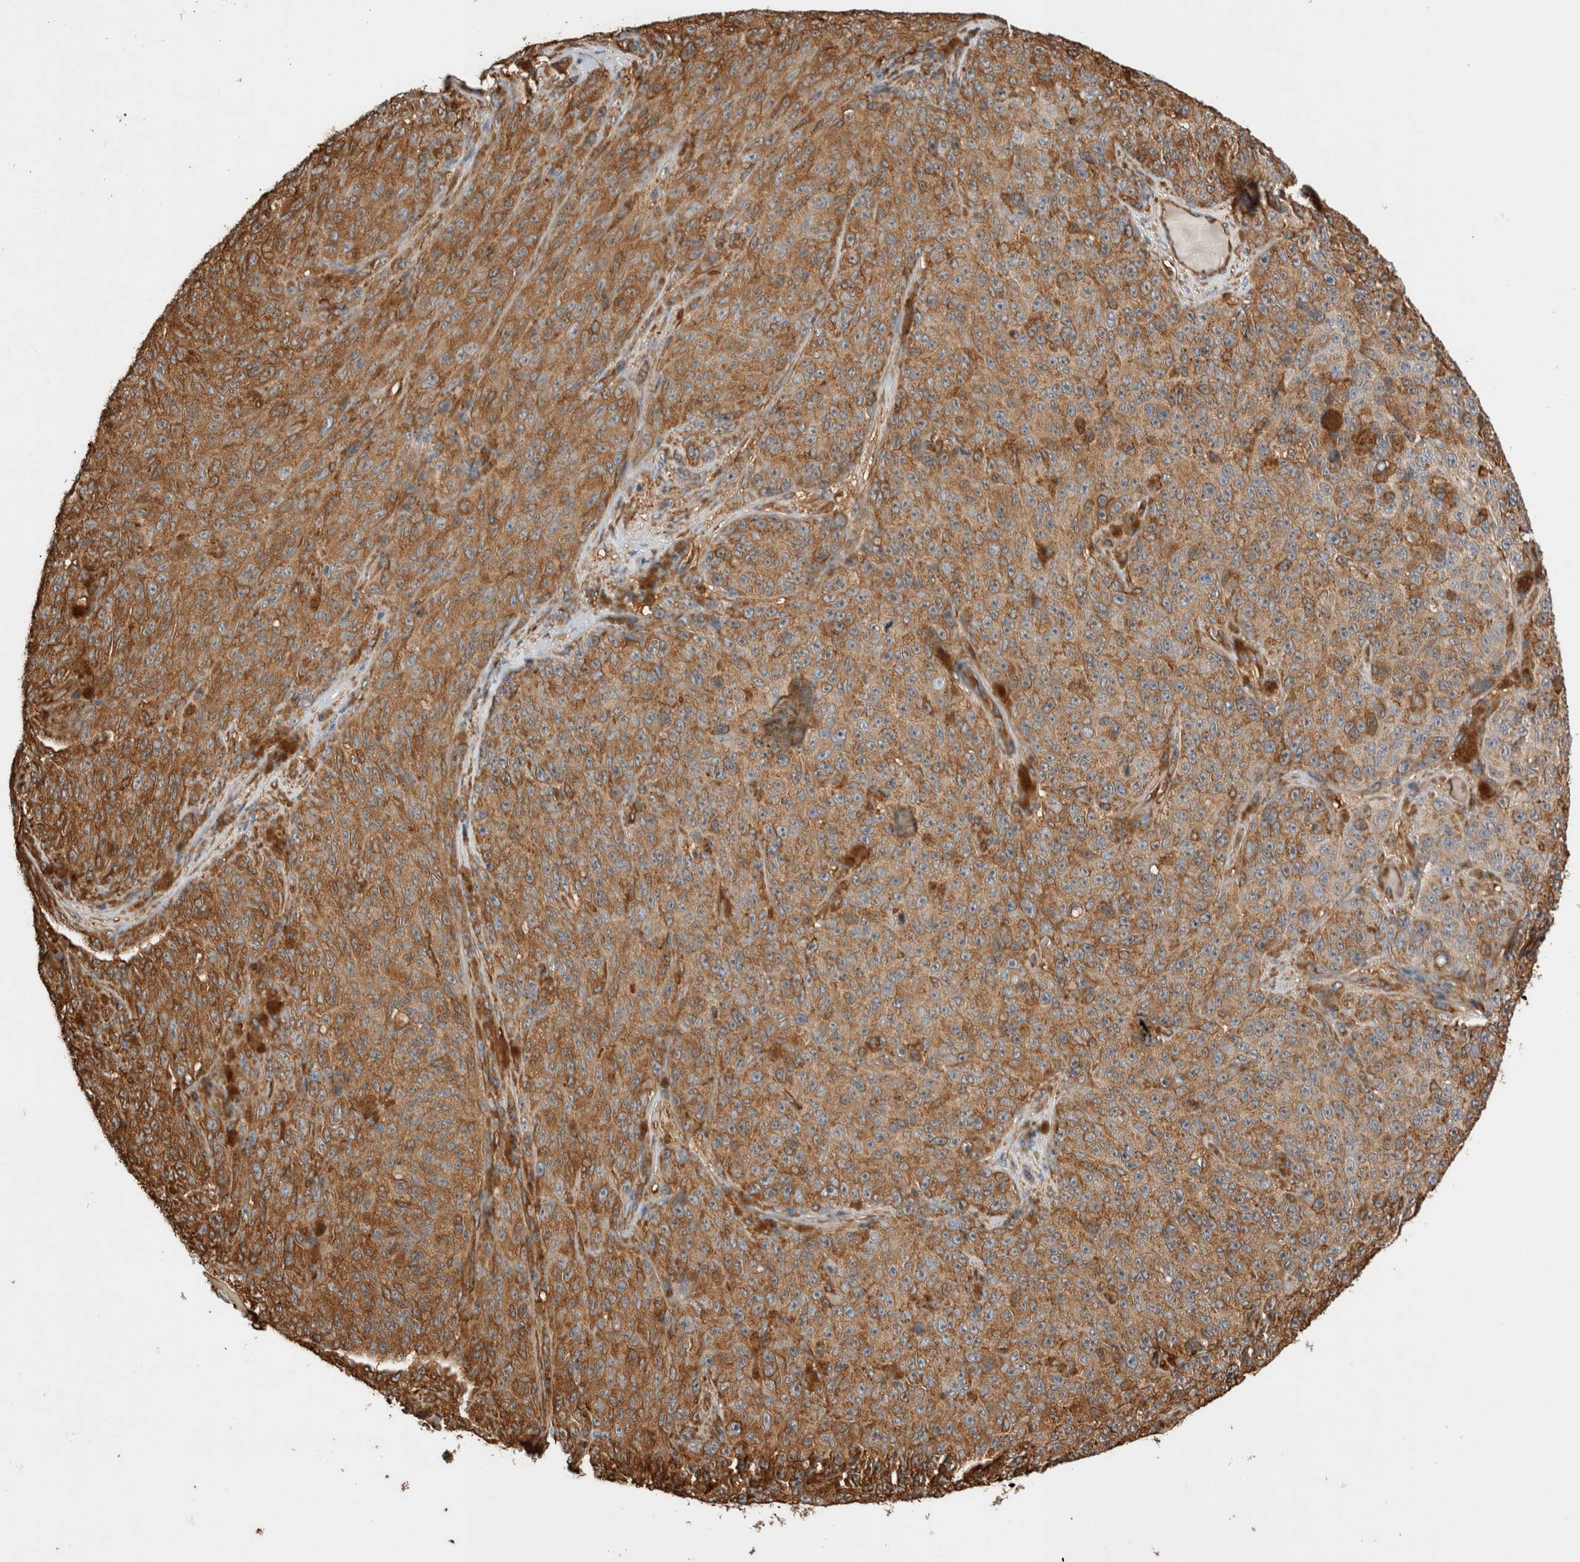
{"staining": {"intensity": "moderate", "quantity": ">75%", "location": "cytoplasmic/membranous"}, "tissue": "melanoma", "cell_type": "Tumor cells", "image_type": "cancer", "snomed": [{"axis": "morphology", "description": "Malignant melanoma, NOS"}, {"axis": "topography", "description": "Skin"}], "caption": "A histopathology image of malignant melanoma stained for a protein shows moderate cytoplasmic/membranous brown staining in tumor cells.", "gene": "ZNF397", "patient": {"sex": "female", "age": 82}}